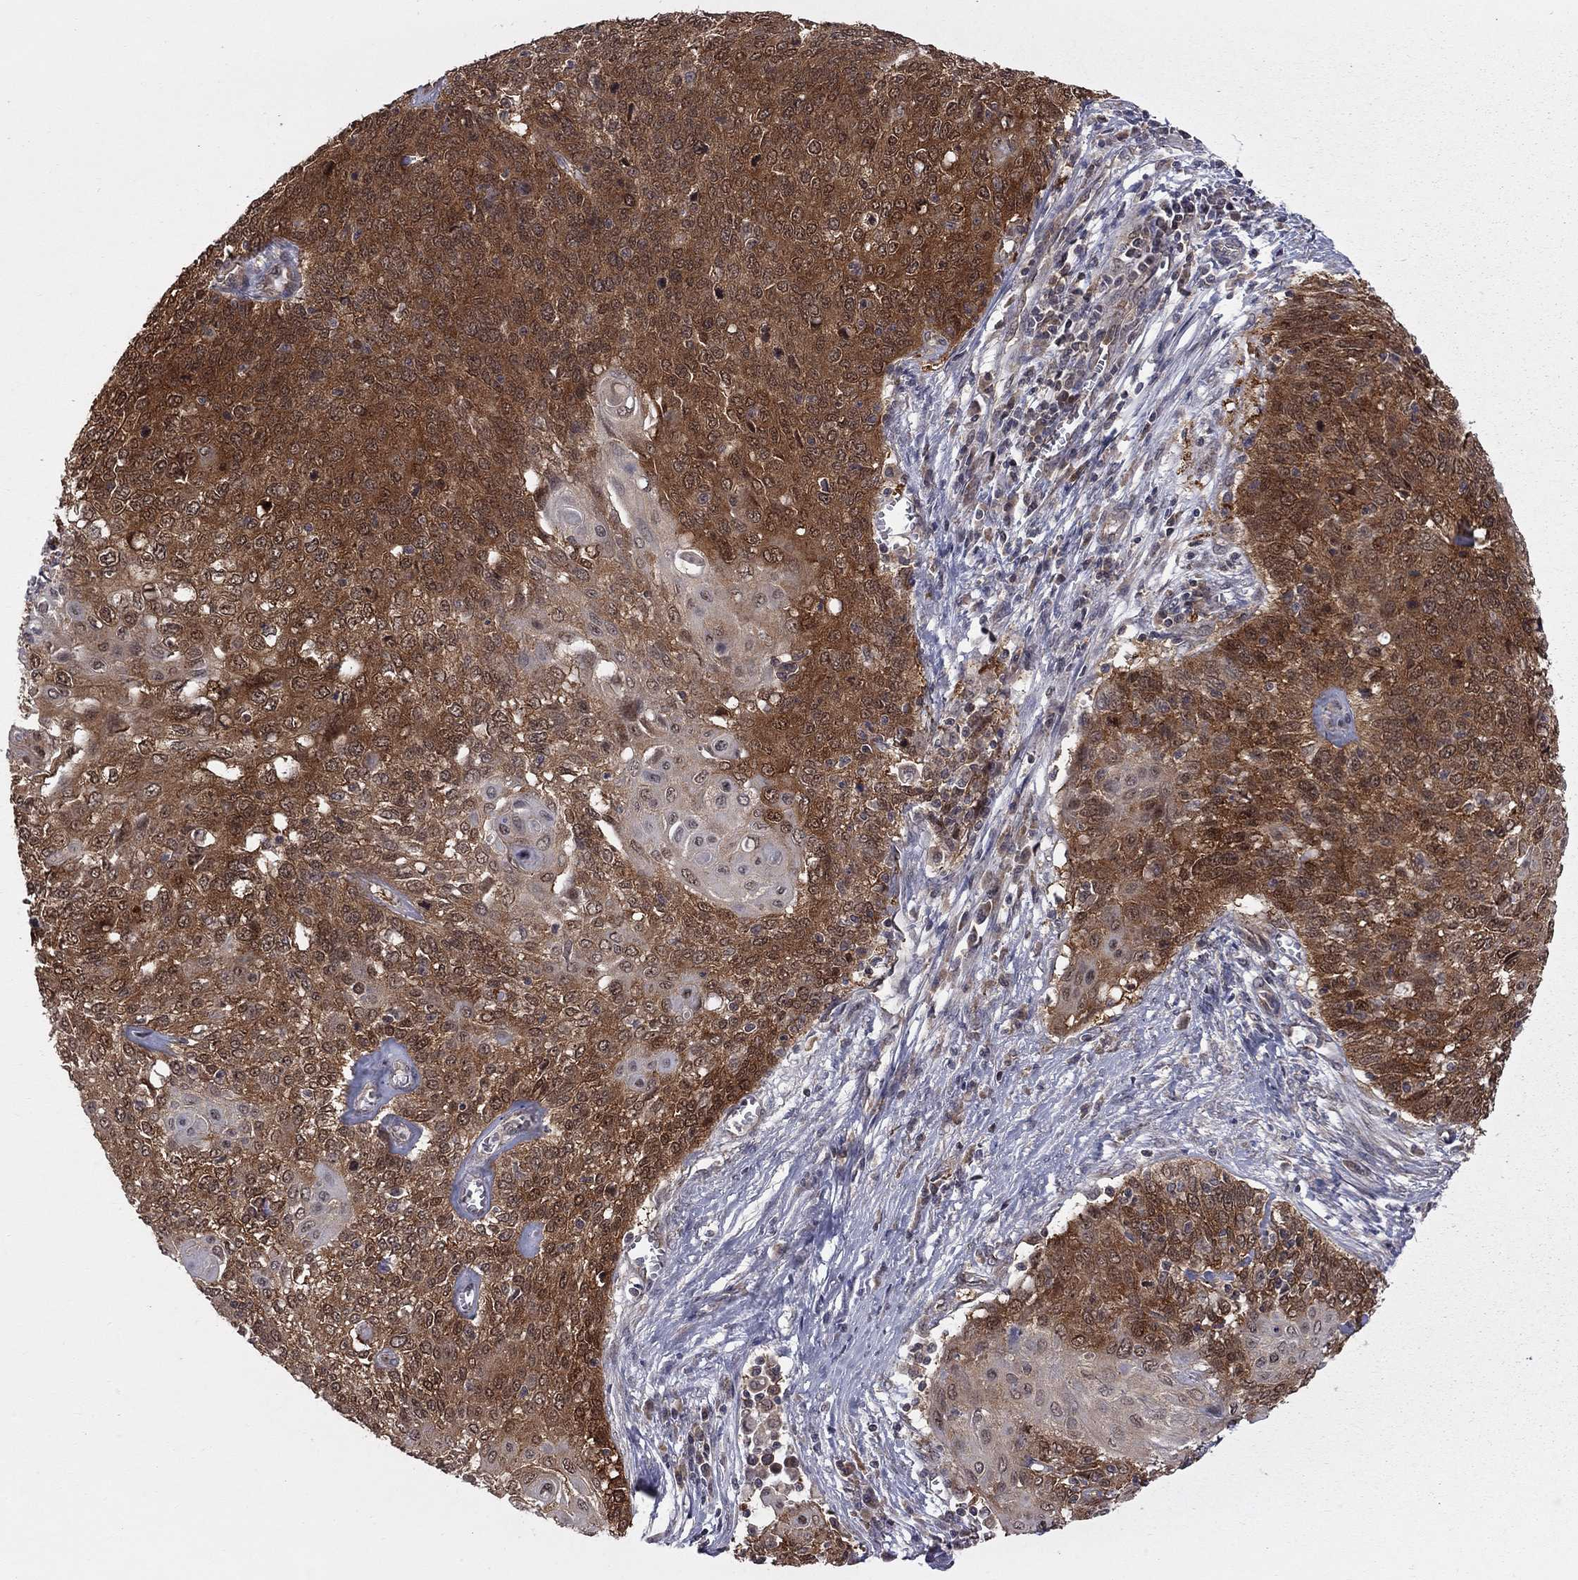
{"staining": {"intensity": "strong", "quantity": ">75%", "location": "cytoplasmic/membranous"}, "tissue": "cervical cancer", "cell_type": "Tumor cells", "image_type": "cancer", "snomed": [{"axis": "morphology", "description": "Squamous cell carcinoma, NOS"}, {"axis": "topography", "description": "Cervix"}], "caption": "DAB immunohistochemical staining of human squamous cell carcinoma (cervical) displays strong cytoplasmic/membranous protein expression in about >75% of tumor cells.", "gene": "NAA50", "patient": {"sex": "female", "age": 39}}